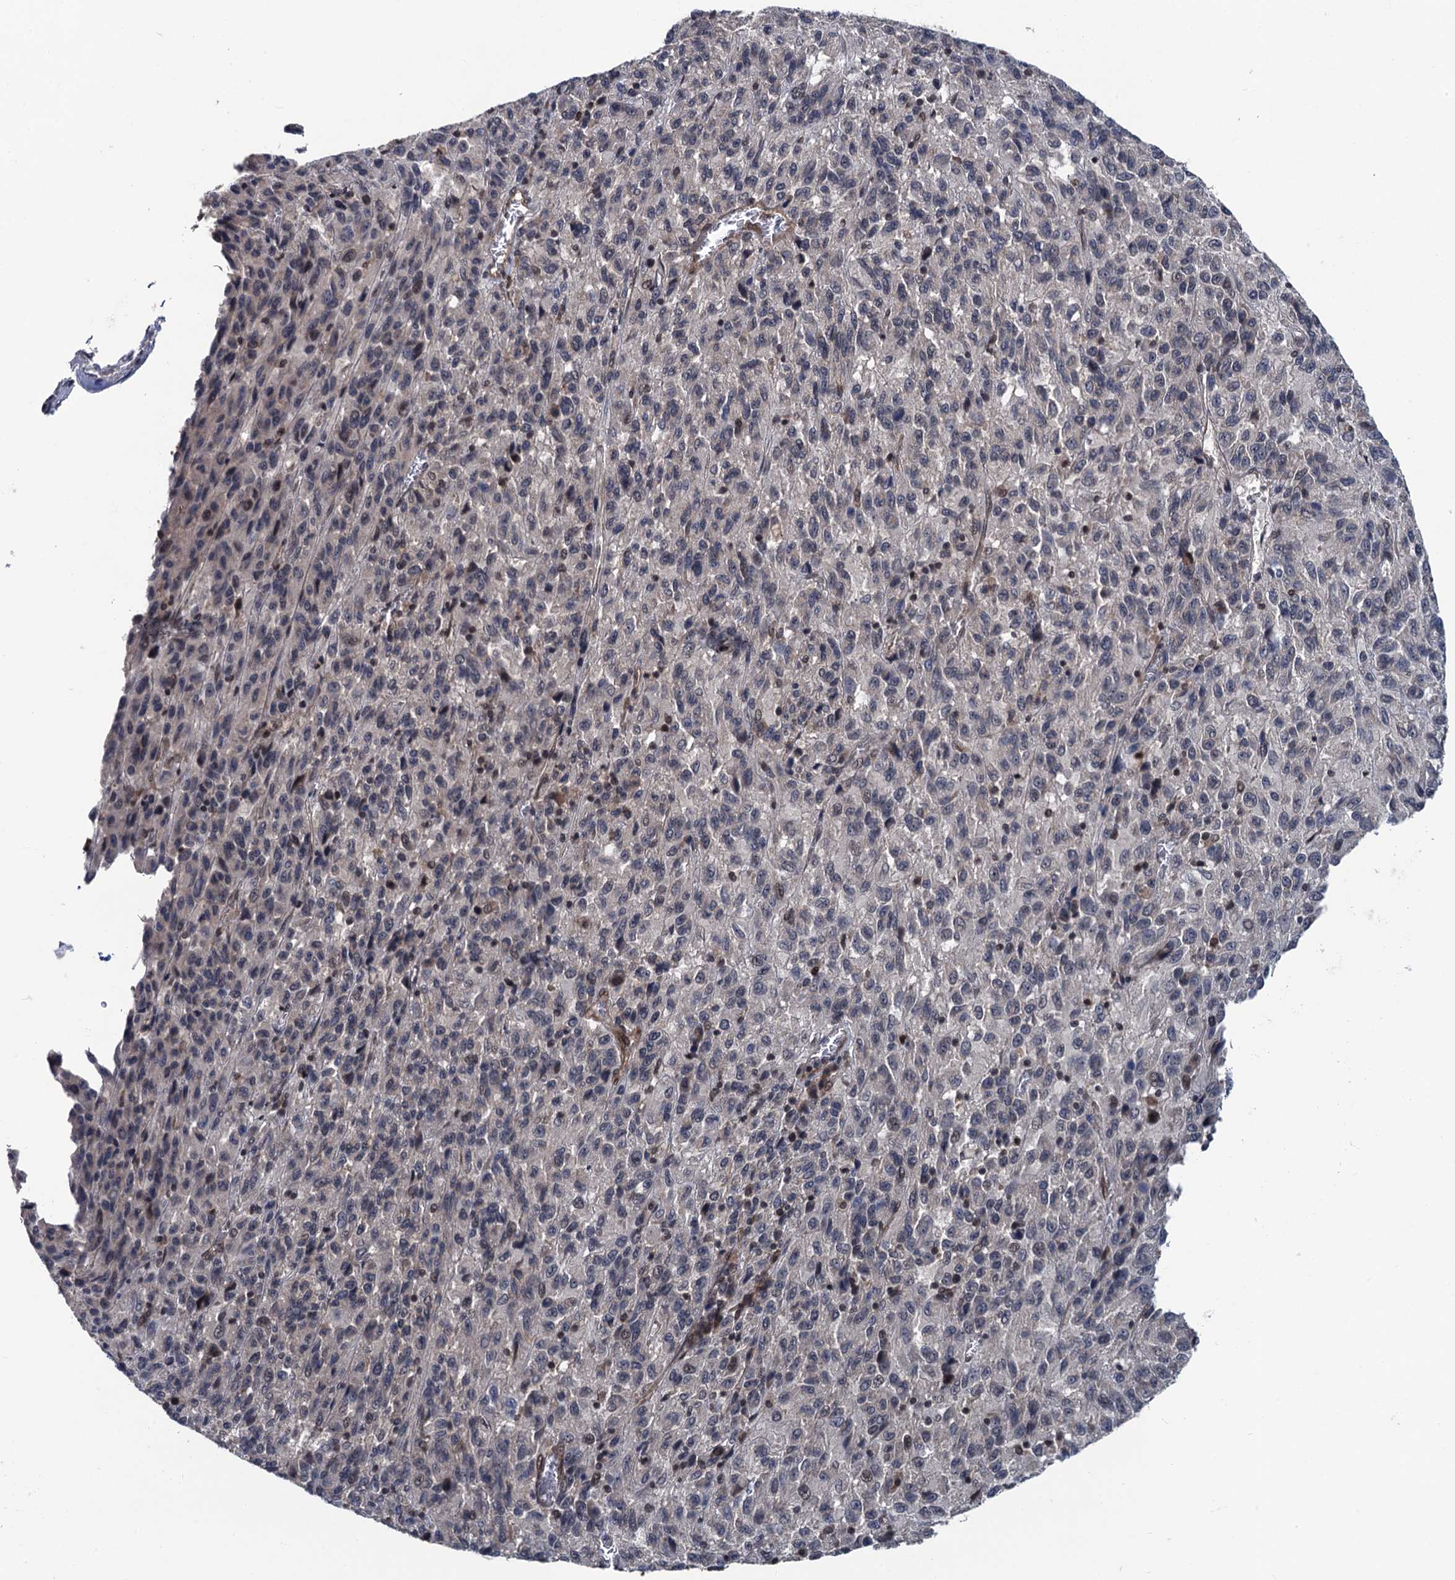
{"staining": {"intensity": "negative", "quantity": "none", "location": "none"}, "tissue": "melanoma", "cell_type": "Tumor cells", "image_type": "cancer", "snomed": [{"axis": "morphology", "description": "Malignant melanoma, Metastatic site"}, {"axis": "topography", "description": "Lung"}], "caption": "High magnification brightfield microscopy of melanoma stained with DAB (brown) and counterstained with hematoxylin (blue): tumor cells show no significant positivity.", "gene": "RASSF4", "patient": {"sex": "male", "age": 64}}